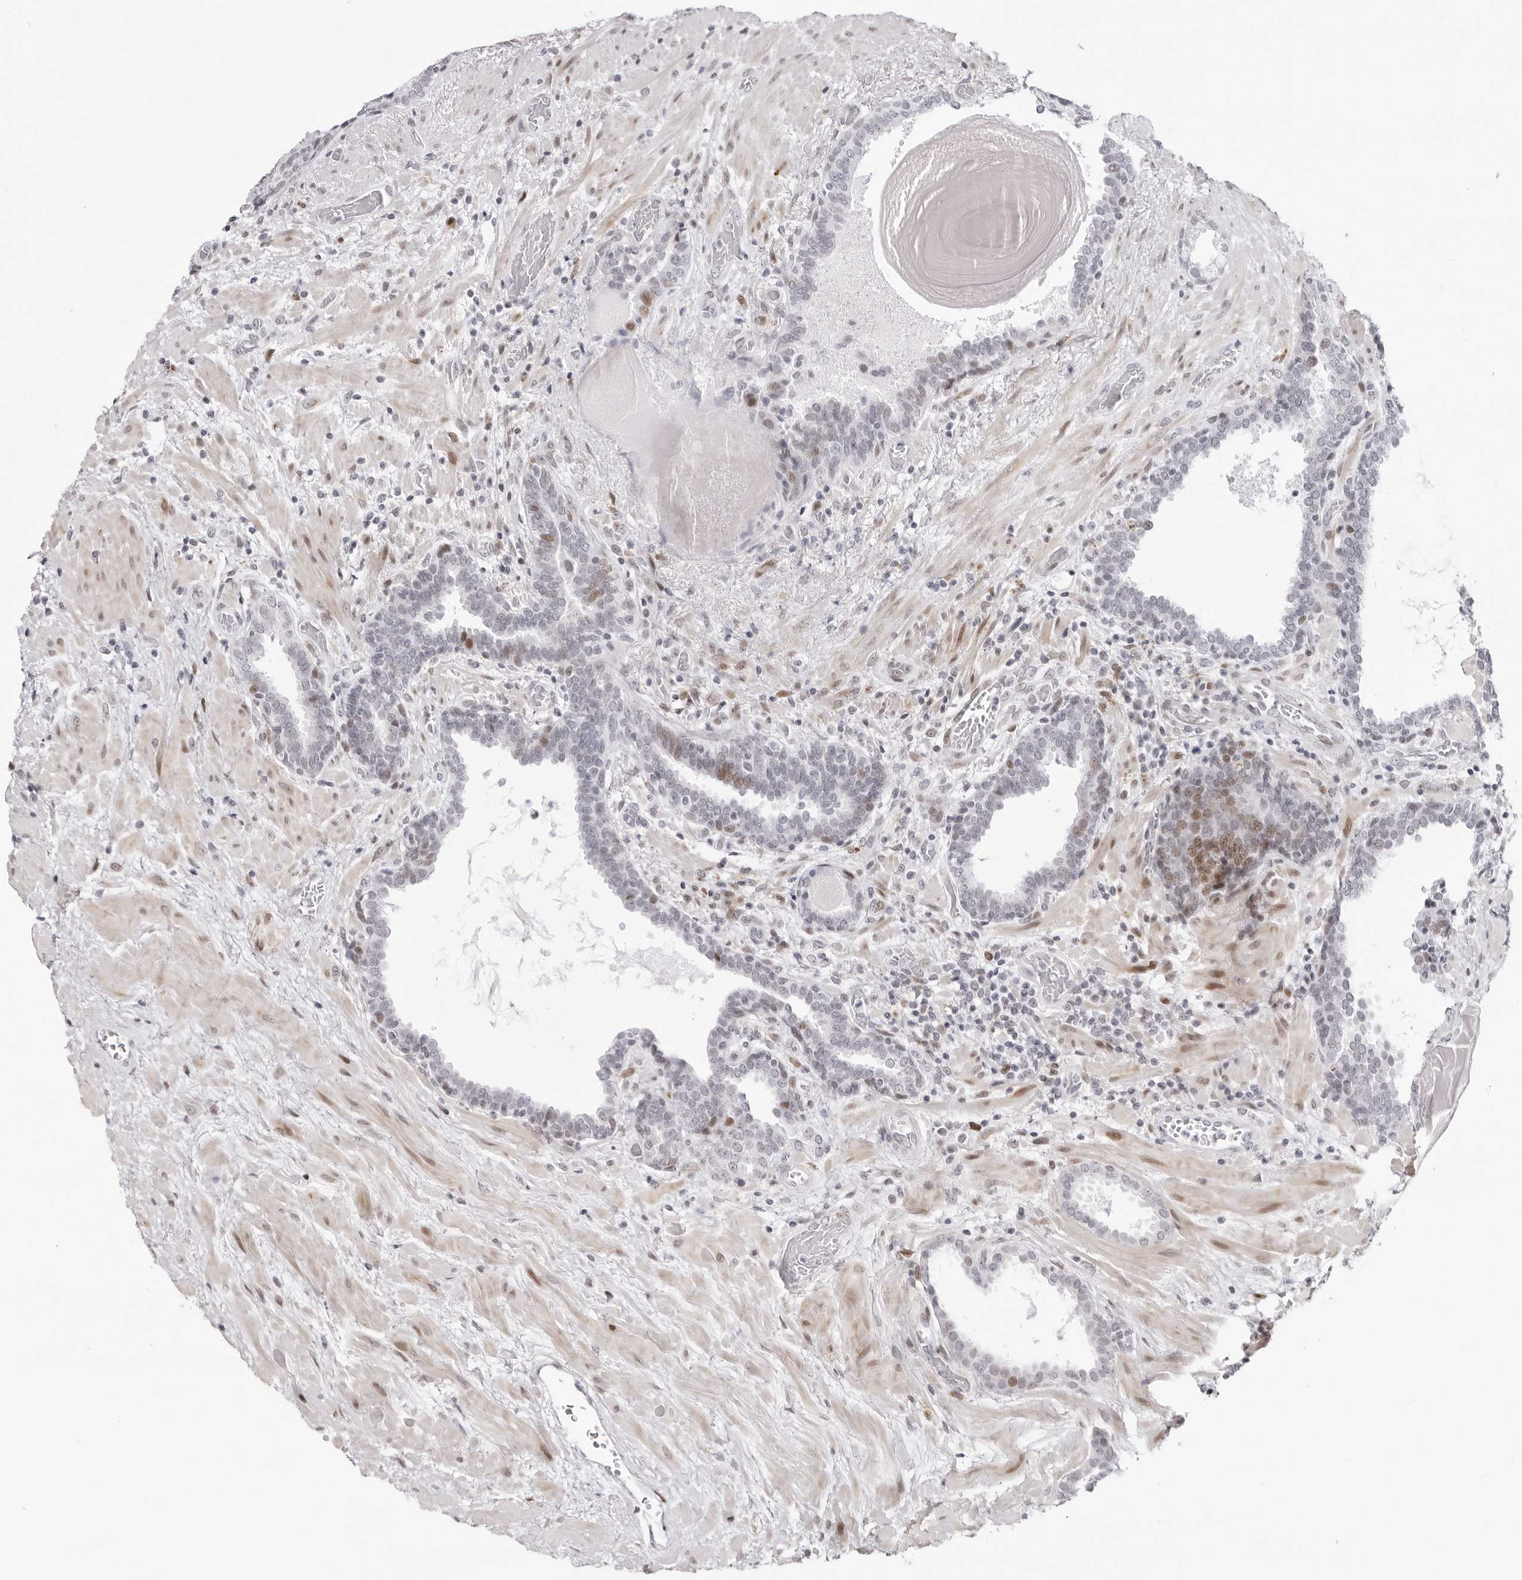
{"staining": {"intensity": "weak", "quantity": "<25%", "location": "nuclear"}, "tissue": "prostate", "cell_type": "Glandular cells", "image_type": "normal", "snomed": [{"axis": "morphology", "description": "Normal tissue, NOS"}, {"axis": "topography", "description": "Prostate"}], "caption": "Glandular cells are negative for brown protein staining in normal prostate. (Immunohistochemistry (ihc), brightfield microscopy, high magnification).", "gene": "NTPCR", "patient": {"sex": "male", "age": 48}}